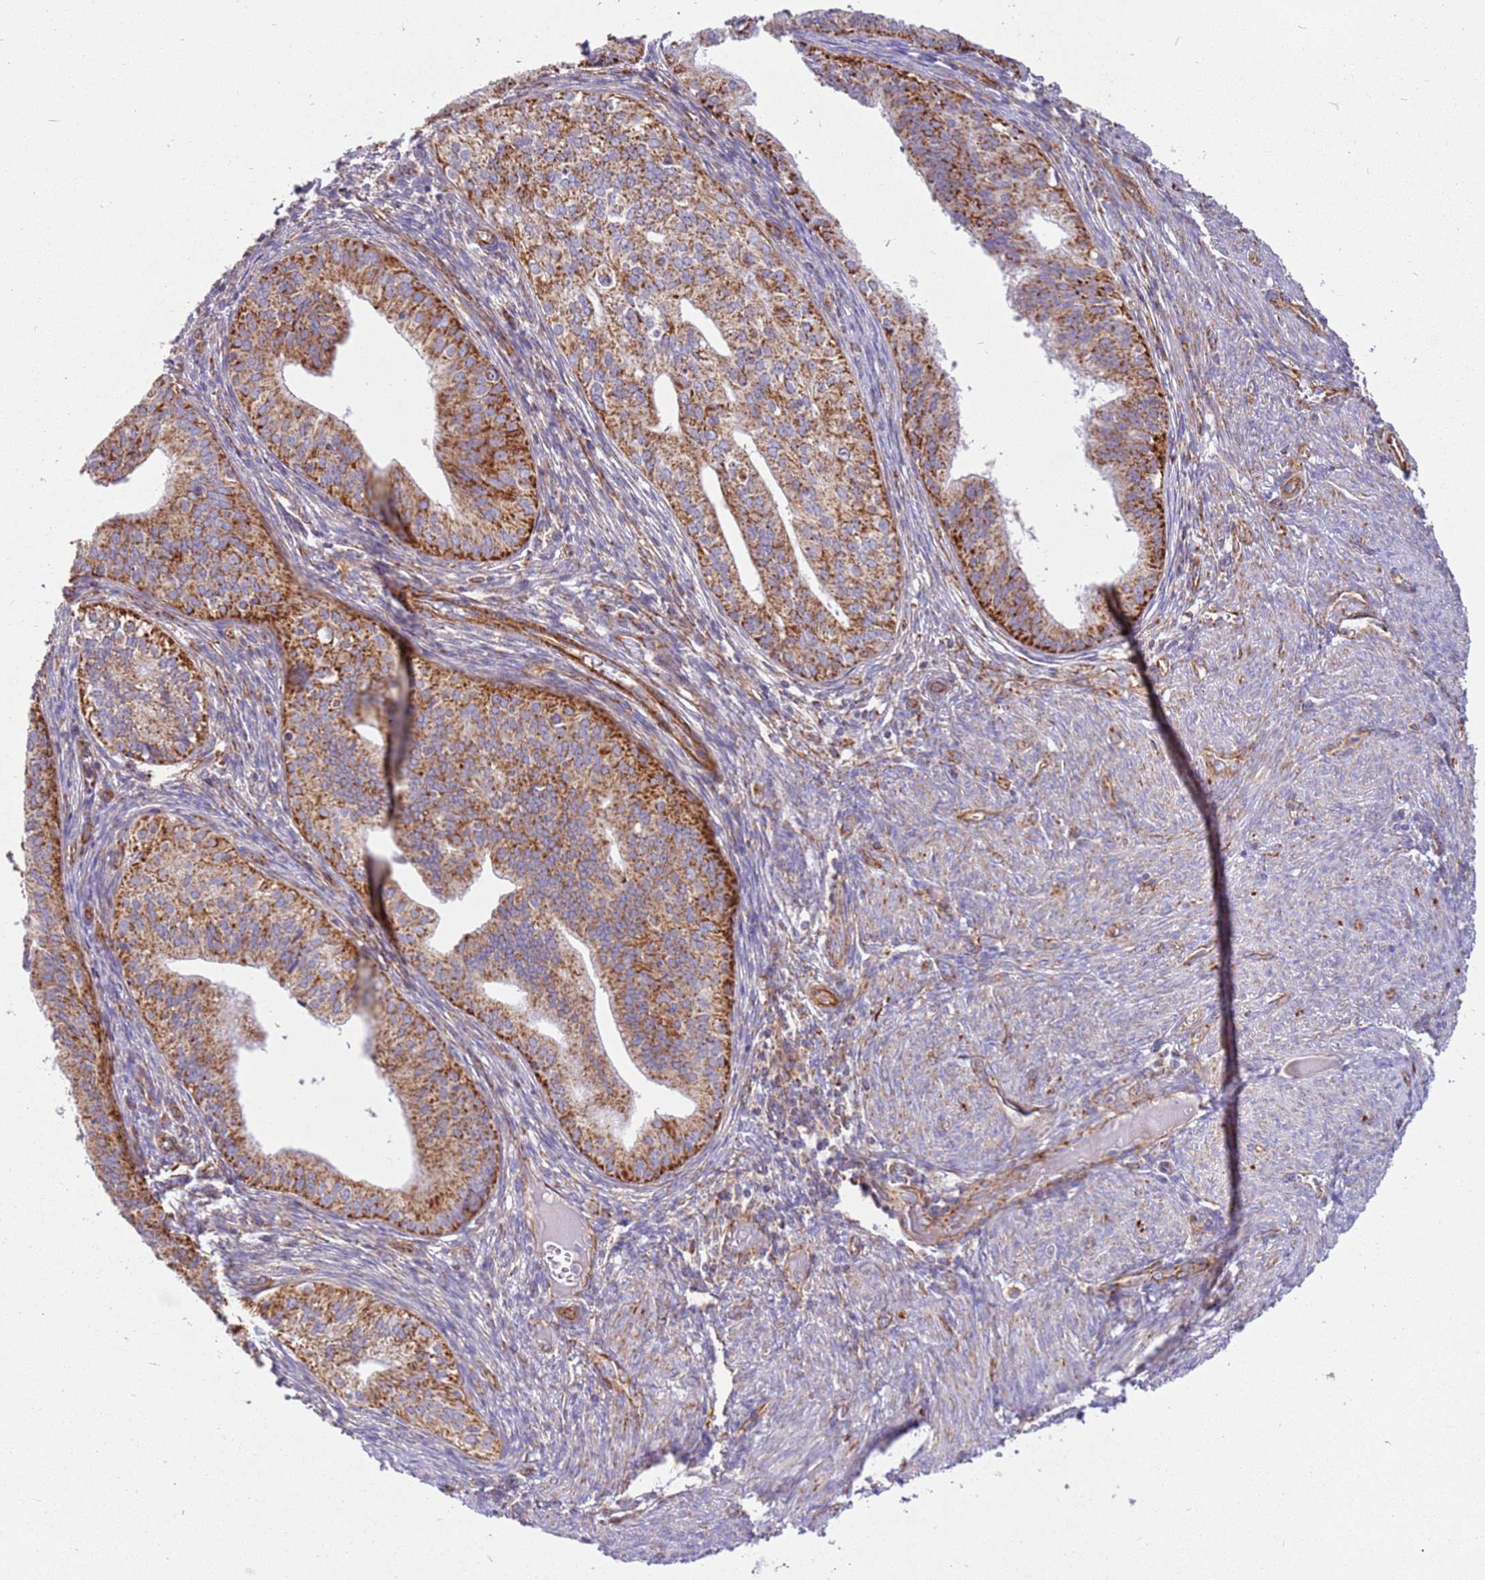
{"staining": {"intensity": "moderate", "quantity": ">75%", "location": "cytoplasmic/membranous"}, "tissue": "endometrial cancer", "cell_type": "Tumor cells", "image_type": "cancer", "snomed": [{"axis": "morphology", "description": "Adenocarcinoma, NOS"}, {"axis": "topography", "description": "Endometrium"}], "caption": "Immunohistochemical staining of human adenocarcinoma (endometrial) reveals moderate cytoplasmic/membranous protein positivity in about >75% of tumor cells. Nuclei are stained in blue.", "gene": "MRPL20", "patient": {"sex": "female", "age": 50}}